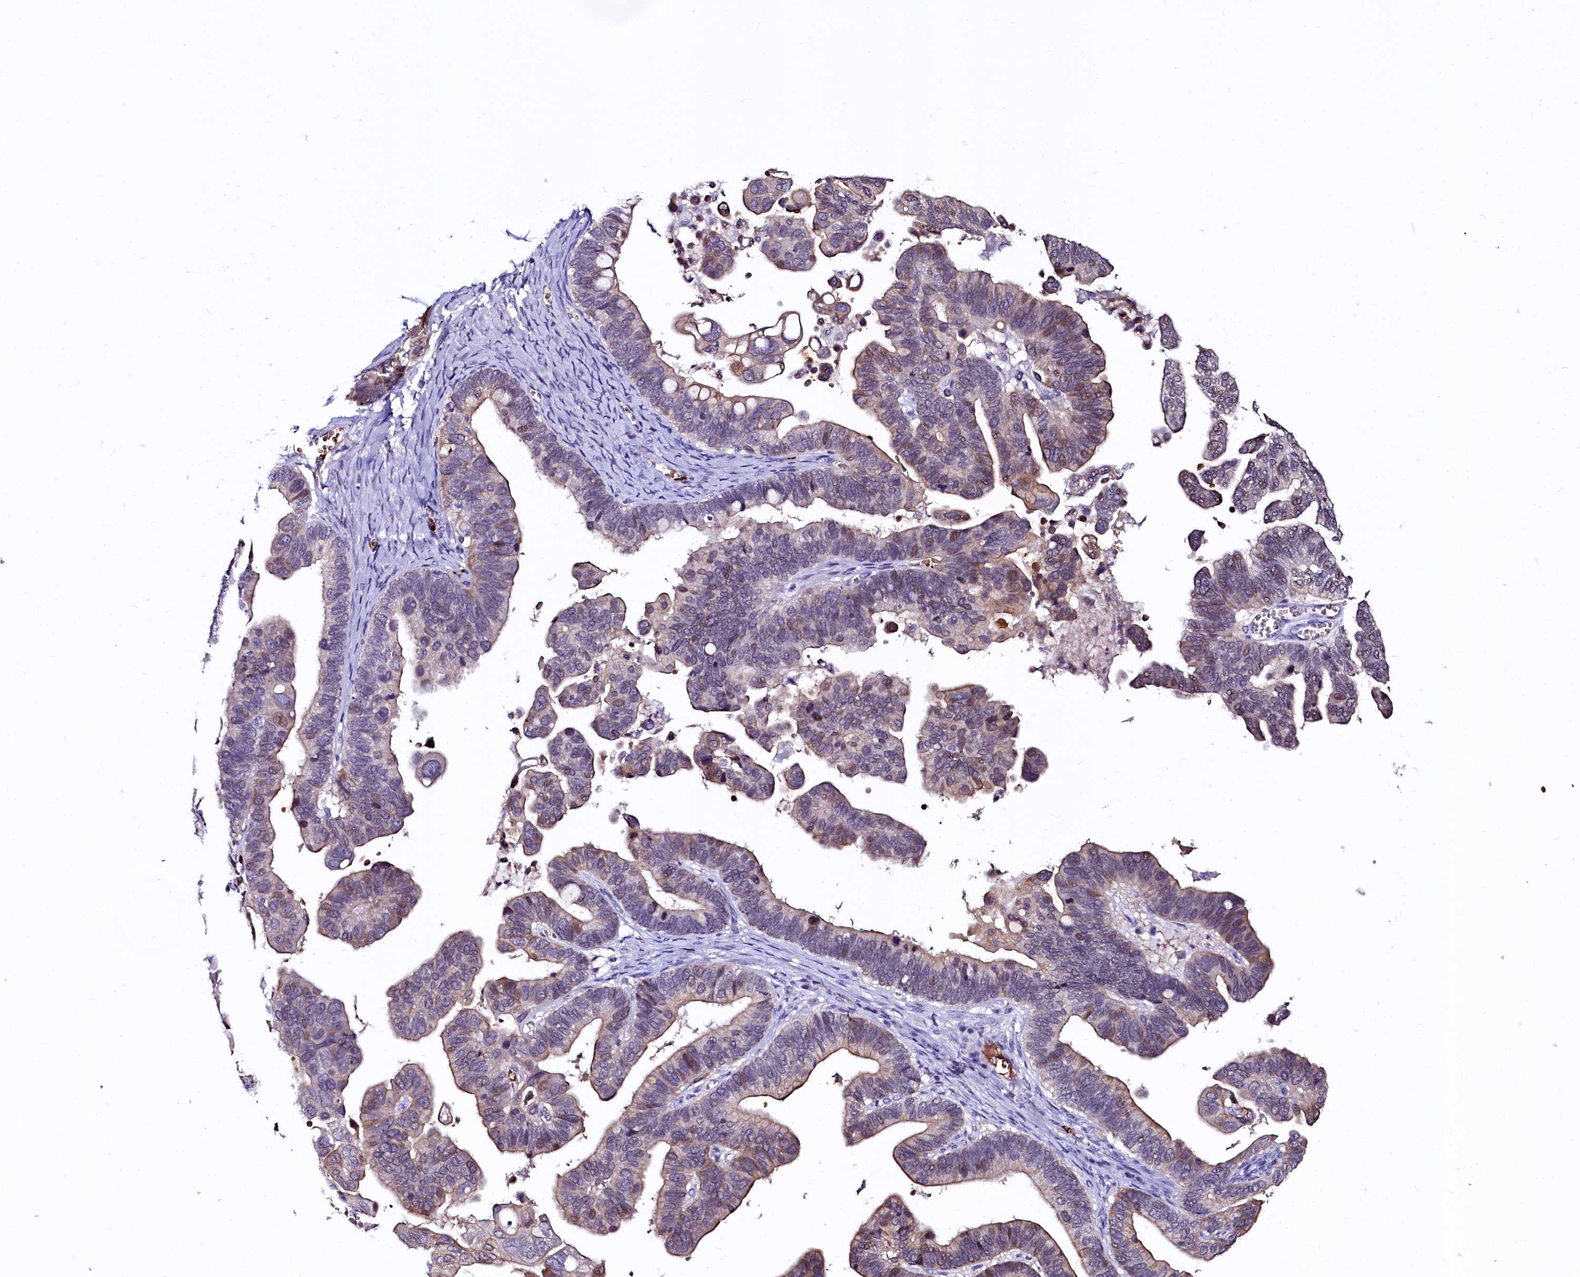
{"staining": {"intensity": "weak", "quantity": "25%-75%", "location": "cytoplasmic/membranous"}, "tissue": "ovarian cancer", "cell_type": "Tumor cells", "image_type": "cancer", "snomed": [{"axis": "morphology", "description": "Cystadenocarcinoma, serous, NOS"}, {"axis": "topography", "description": "Ovary"}], "caption": "A high-resolution micrograph shows IHC staining of ovarian serous cystadenocarcinoma, which displays weak cytoplasmic/membranous staining in approximately 25%-75% of tumor cells. (Brightfield microscopy of DAB IHC at high magnification).", "gene": "CTDSPL2", "patient": {"sex": "female", "age": 56}}